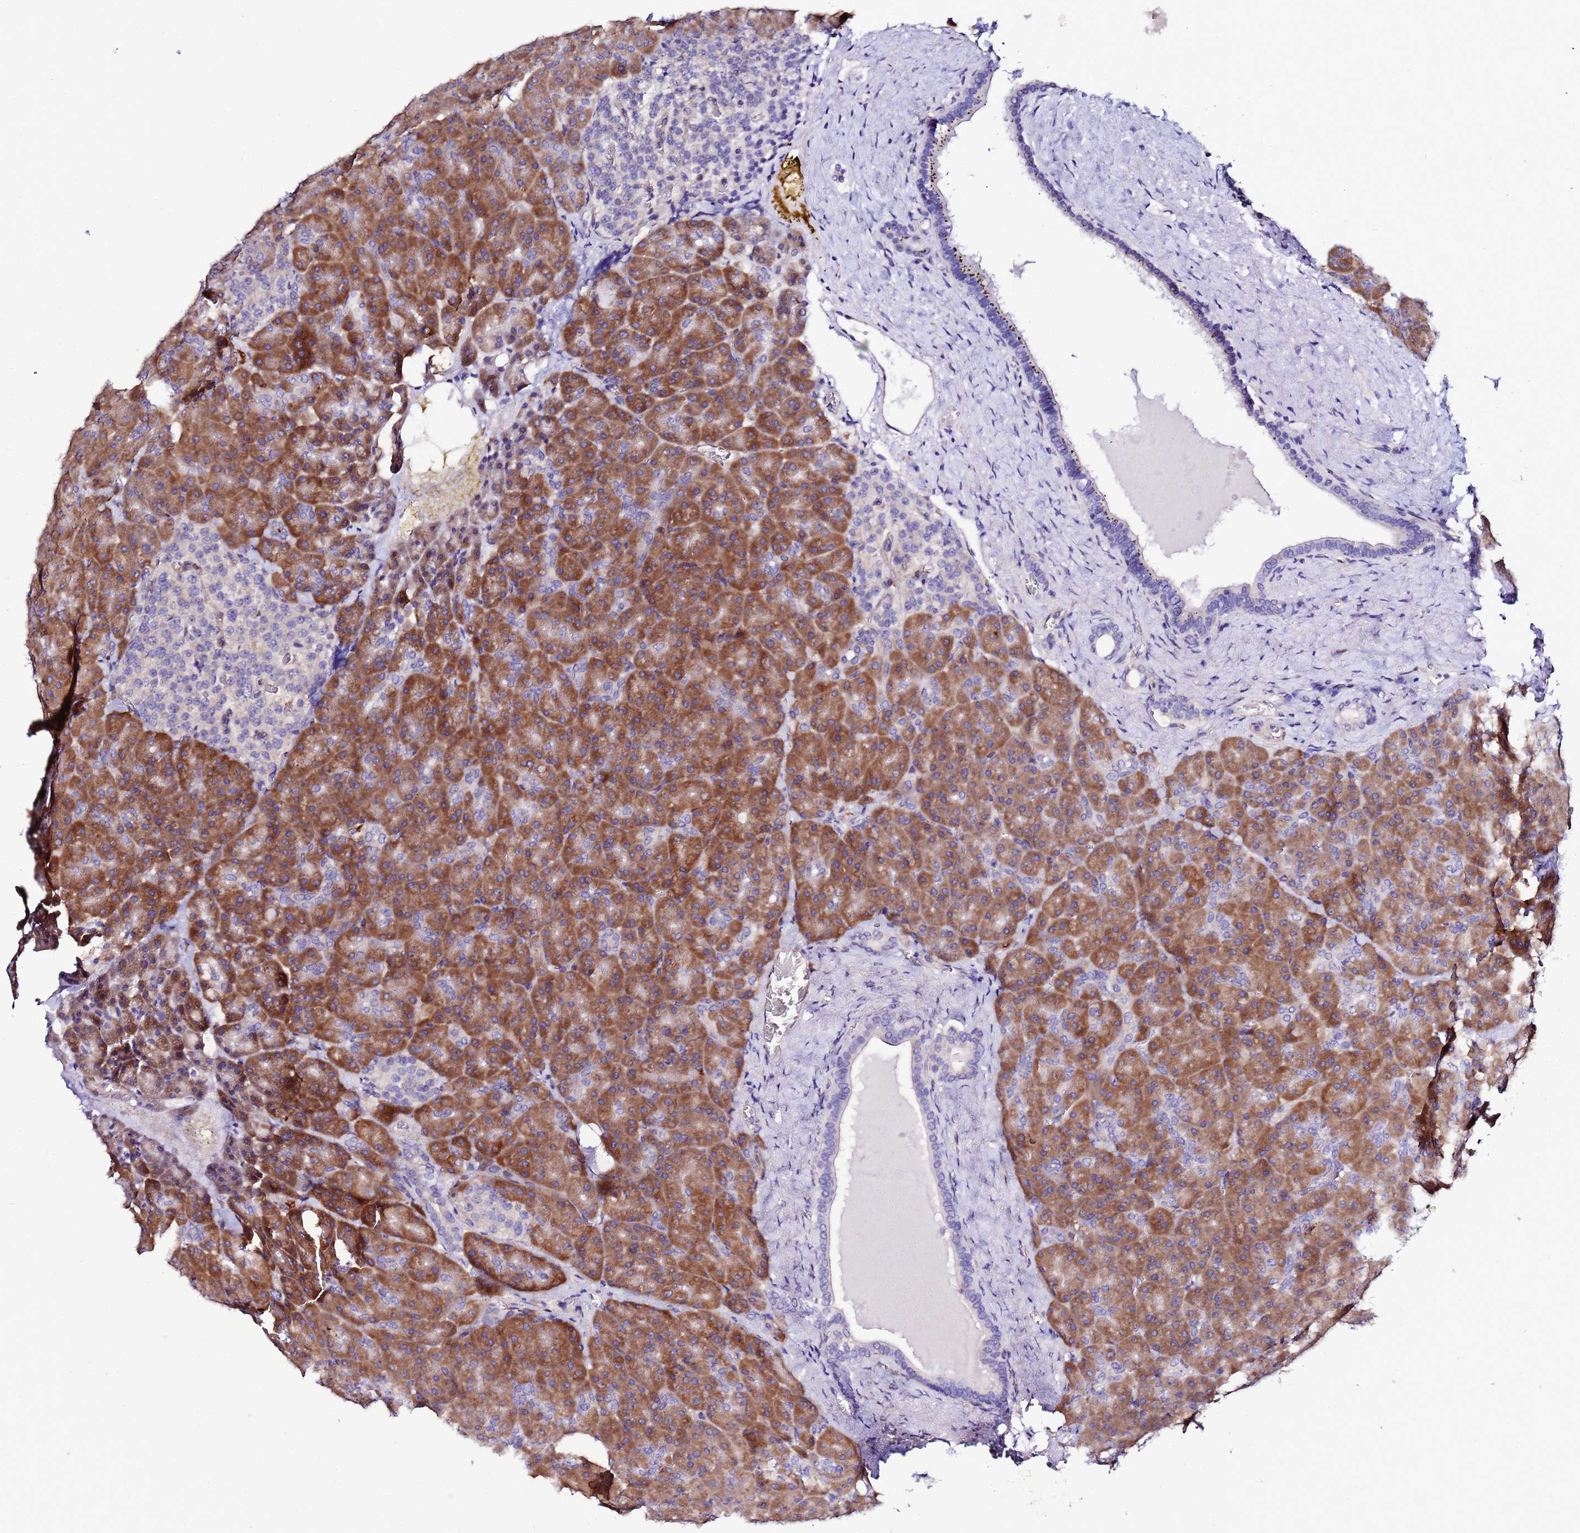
{"staining": {"intensity": "strong", "quantity": ">75%", "location": "cytoplasmic/membranous"}, "tissue": "pancreas", "cell_type": "Exocrine glandular cells", "image_type": "normal", "snomed": [{"axis": "morphology", "description": "Normal tissue, NOS"}, {"axis": "topography", "description": "Pancreas"}], "caption": "Brown immunohistochemical staining in benign pancreas exhibits strong cytoplasmic/membranous positivity in about >75% of exocrine glandular cells.", "gene": "JRKL", "patient": {"sex": "female", "age": 74}}